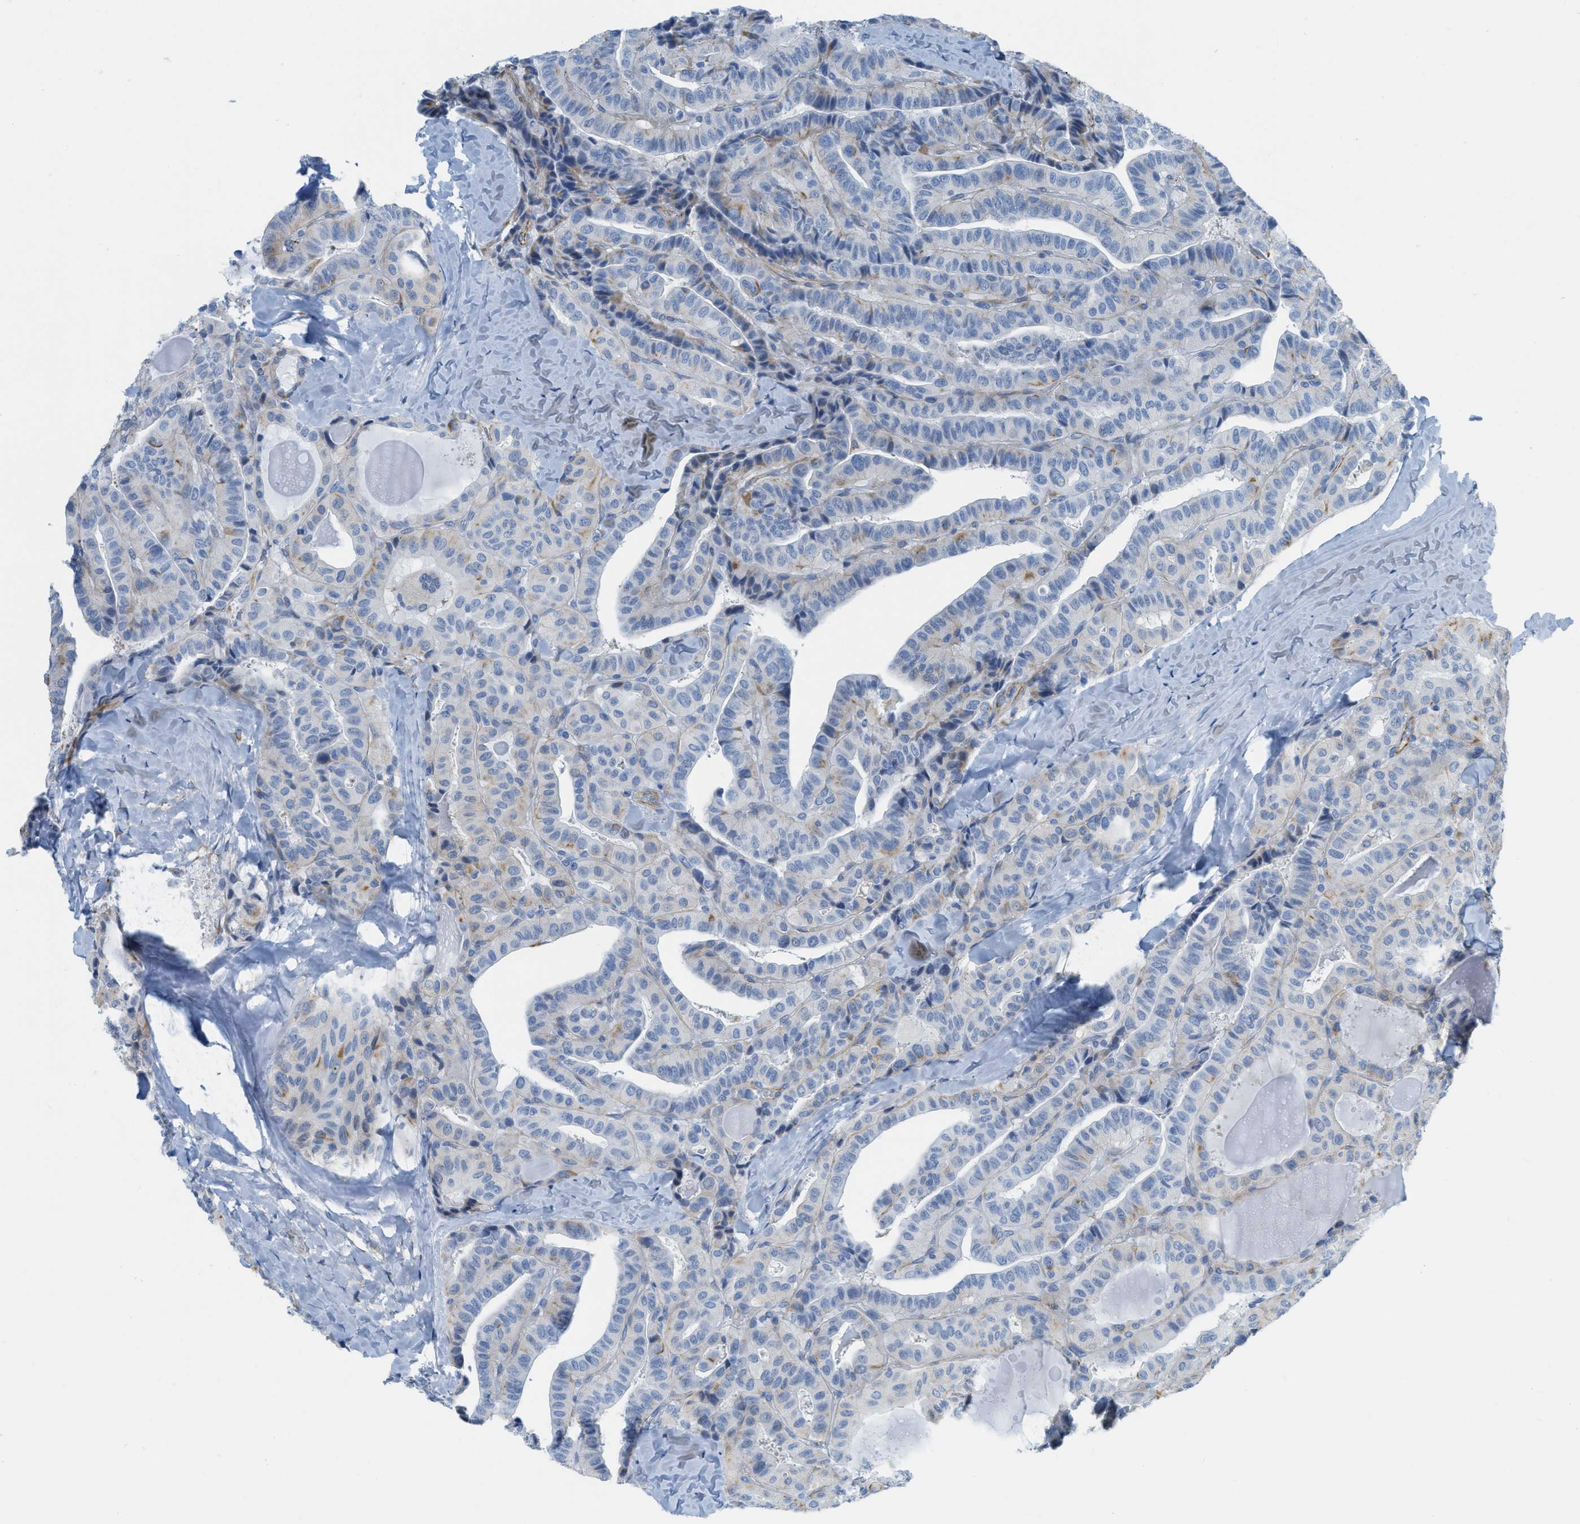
{"staining": {"intensity": "moderate", "quantity": "<25%", "location": "cytoplasmic/membranous"}, "tissue": "thyroid cancer", "cell_type": "Tumor cells", "image_type": "cancer", "snomed": [{"axis": "morphology", "description": "Papillary adenocarcinoma, NOS"}, {"axis": "topography", "description": "Thyroid gland"}], "caption": "Thyroid papillary adenocarcinoma tissue demonstrates moderate cytoplasmic/membranous positivity in about <25% of tumor cells", "gene": "SLC12A1", "patient": {"sex": "male", "age": 77}}